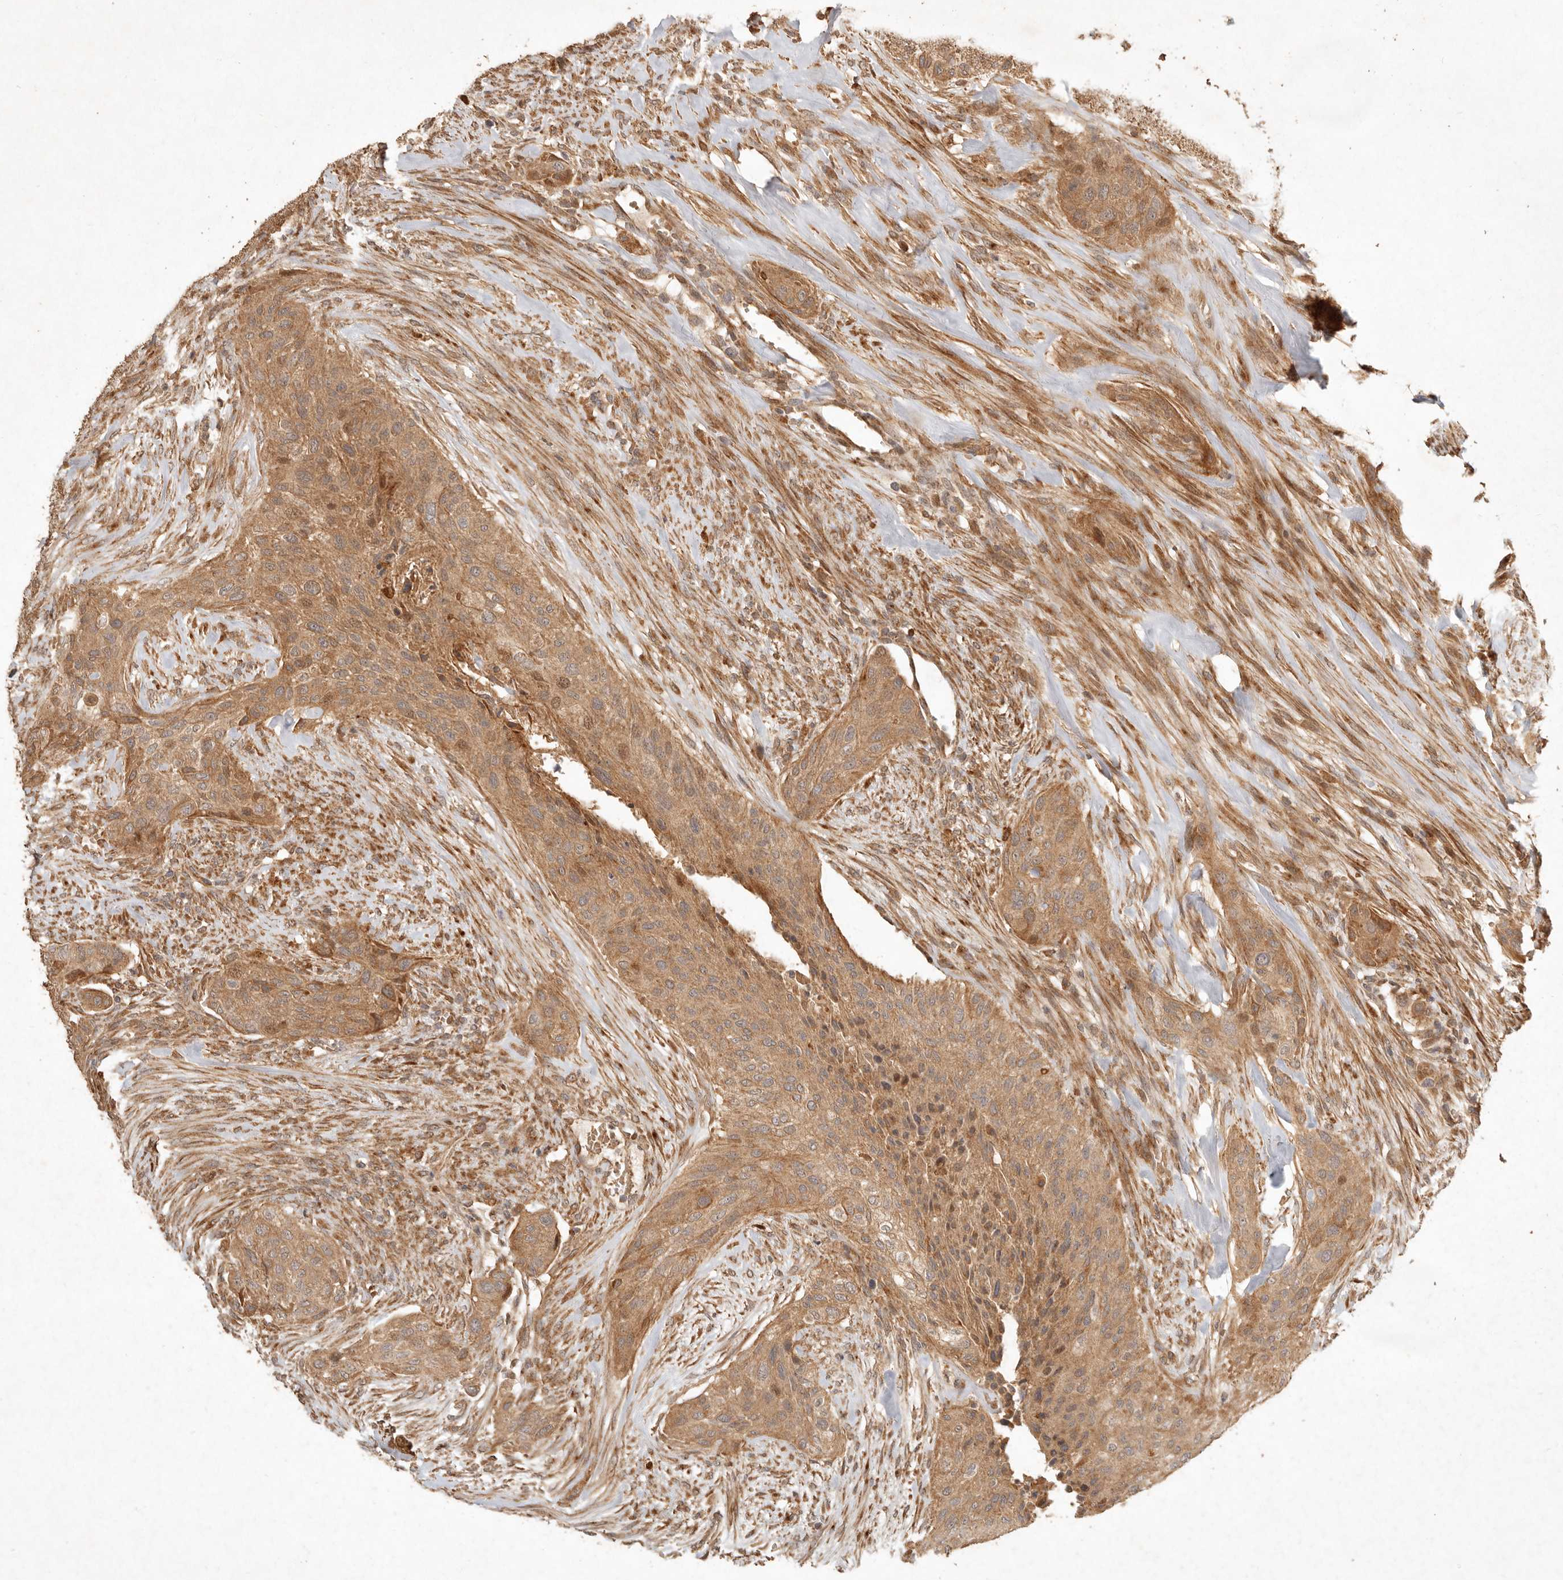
{"staining": {"intensity": "moderate", "quantity": ">75%", "location": "cytoplasmic/membranous"}, "tissue": "urothelial cancer", "cell_type": "Tumor cells", "image_type": "cancer", "snomed": [{"axis": "morphology", "description": "Urothelial carcinoma, High grade"}, {"axis": "topography", "description": "Urinary bladder"}], "caption": "Moderate cytoplasmic/membranous staining for a protein is appreciated in approximately >75% of tumor cells of high-grade urothelial carcinoma using immunohistochemistry.", "gene": "CLEC4C", "patient": {"sex": "male", "age": 35}}